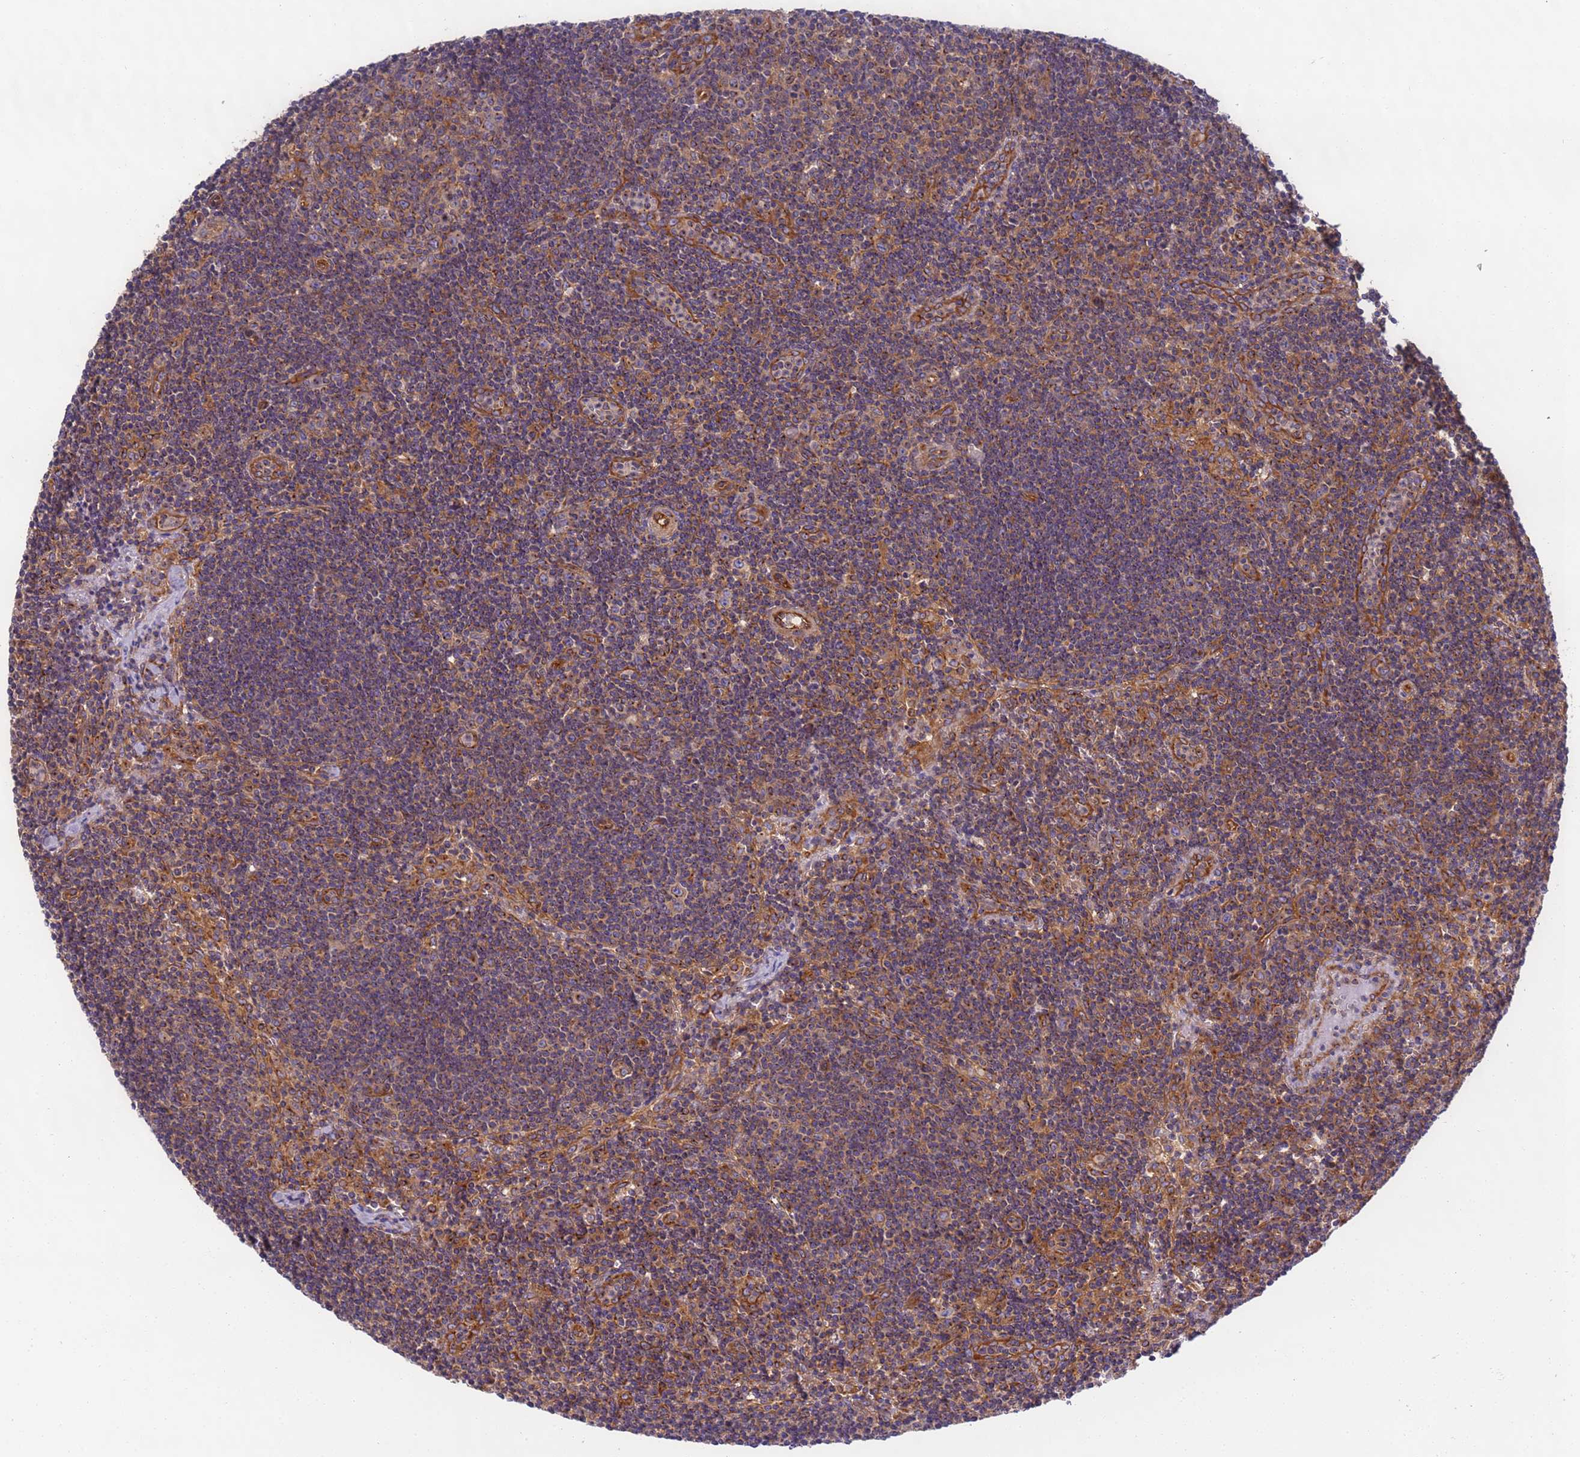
{"staining": {"intensity": "moderate", "quantity": "25%-75%", "location": "cytoplasmic/membranous"}, "tissue": "lymph node", "cell_type": "Germinal center cells", "image_type": "normal", "snomed": [{"axis": "morphology", "description": "Normal tissue, NOS"}, {"axis": "topography", "description": "Lymph node"}], "caption": "Protein staining of unremarkable lymph node reveals moderate cytoplasmic/membranous staining in approximately 25%-75% of germinal center cells.", "gene": "DYNC1I2", "patient": {"sex": "female", "age": 32}}